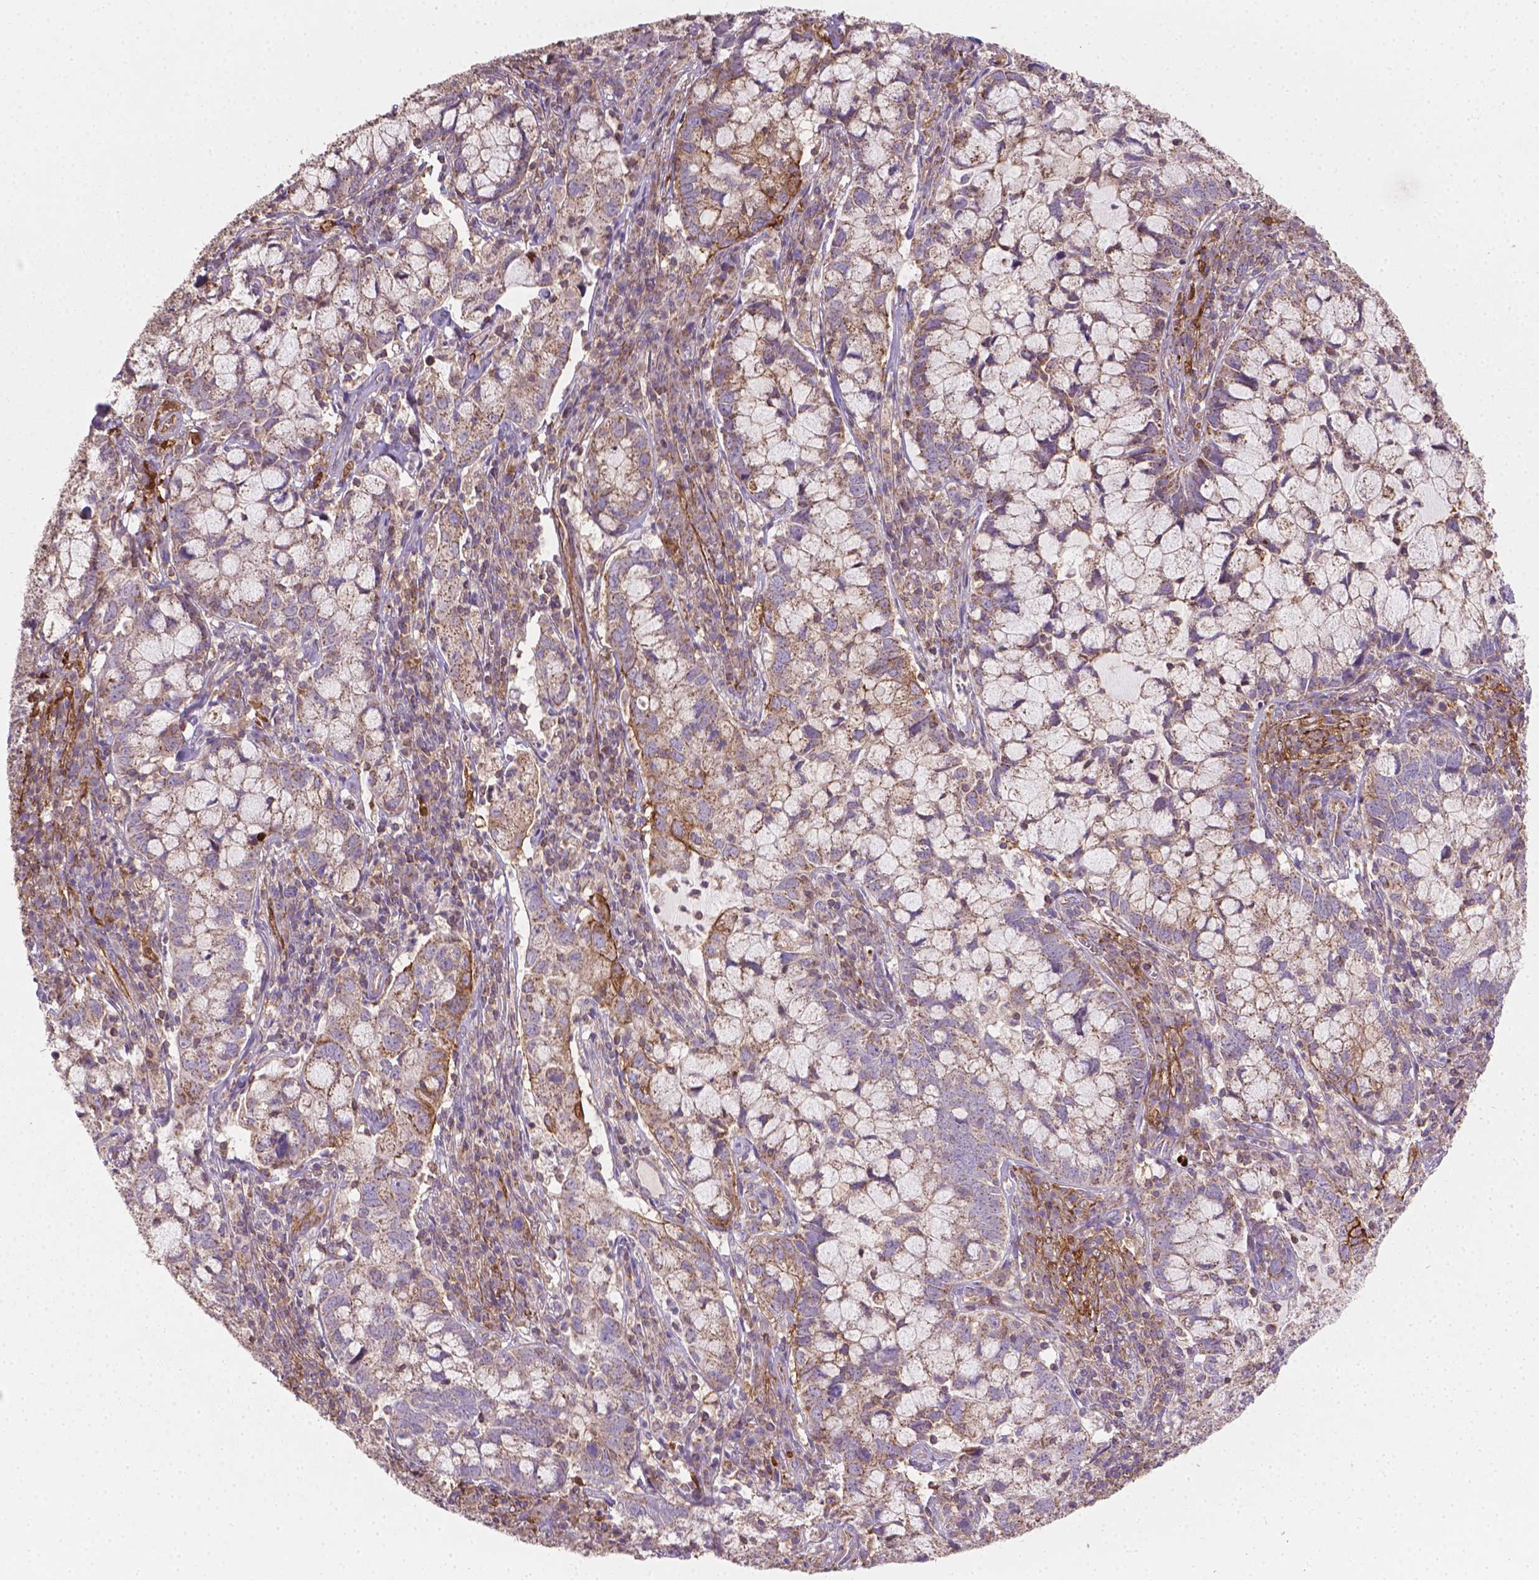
{"staining": {"intensity": "moderate", "quantity": "25%-75%", "location": "cytoplasmic/membranous"}, "tissue": "cervical cancer", "cell_type": "Tumor cells", "image_type": "cancer", "snomed": [{"axis": "morphology", "description": "Adenocarcinoma, NOS"}, {"axis": "topography", "description": "Cervix"}], "caption": "High-magnification brightfield microscopy of cervical cancer stained with DAB (3,3'-diaminobenzidine) (brown) and counterstained with hematoxylin (blue). tumor cells exhibit moderate cytoplasmic/membranous positivity is present in approximately25%-75% of cells.", "gene": "TCAF1", "patient": {"sex": "female", "age": 40}}